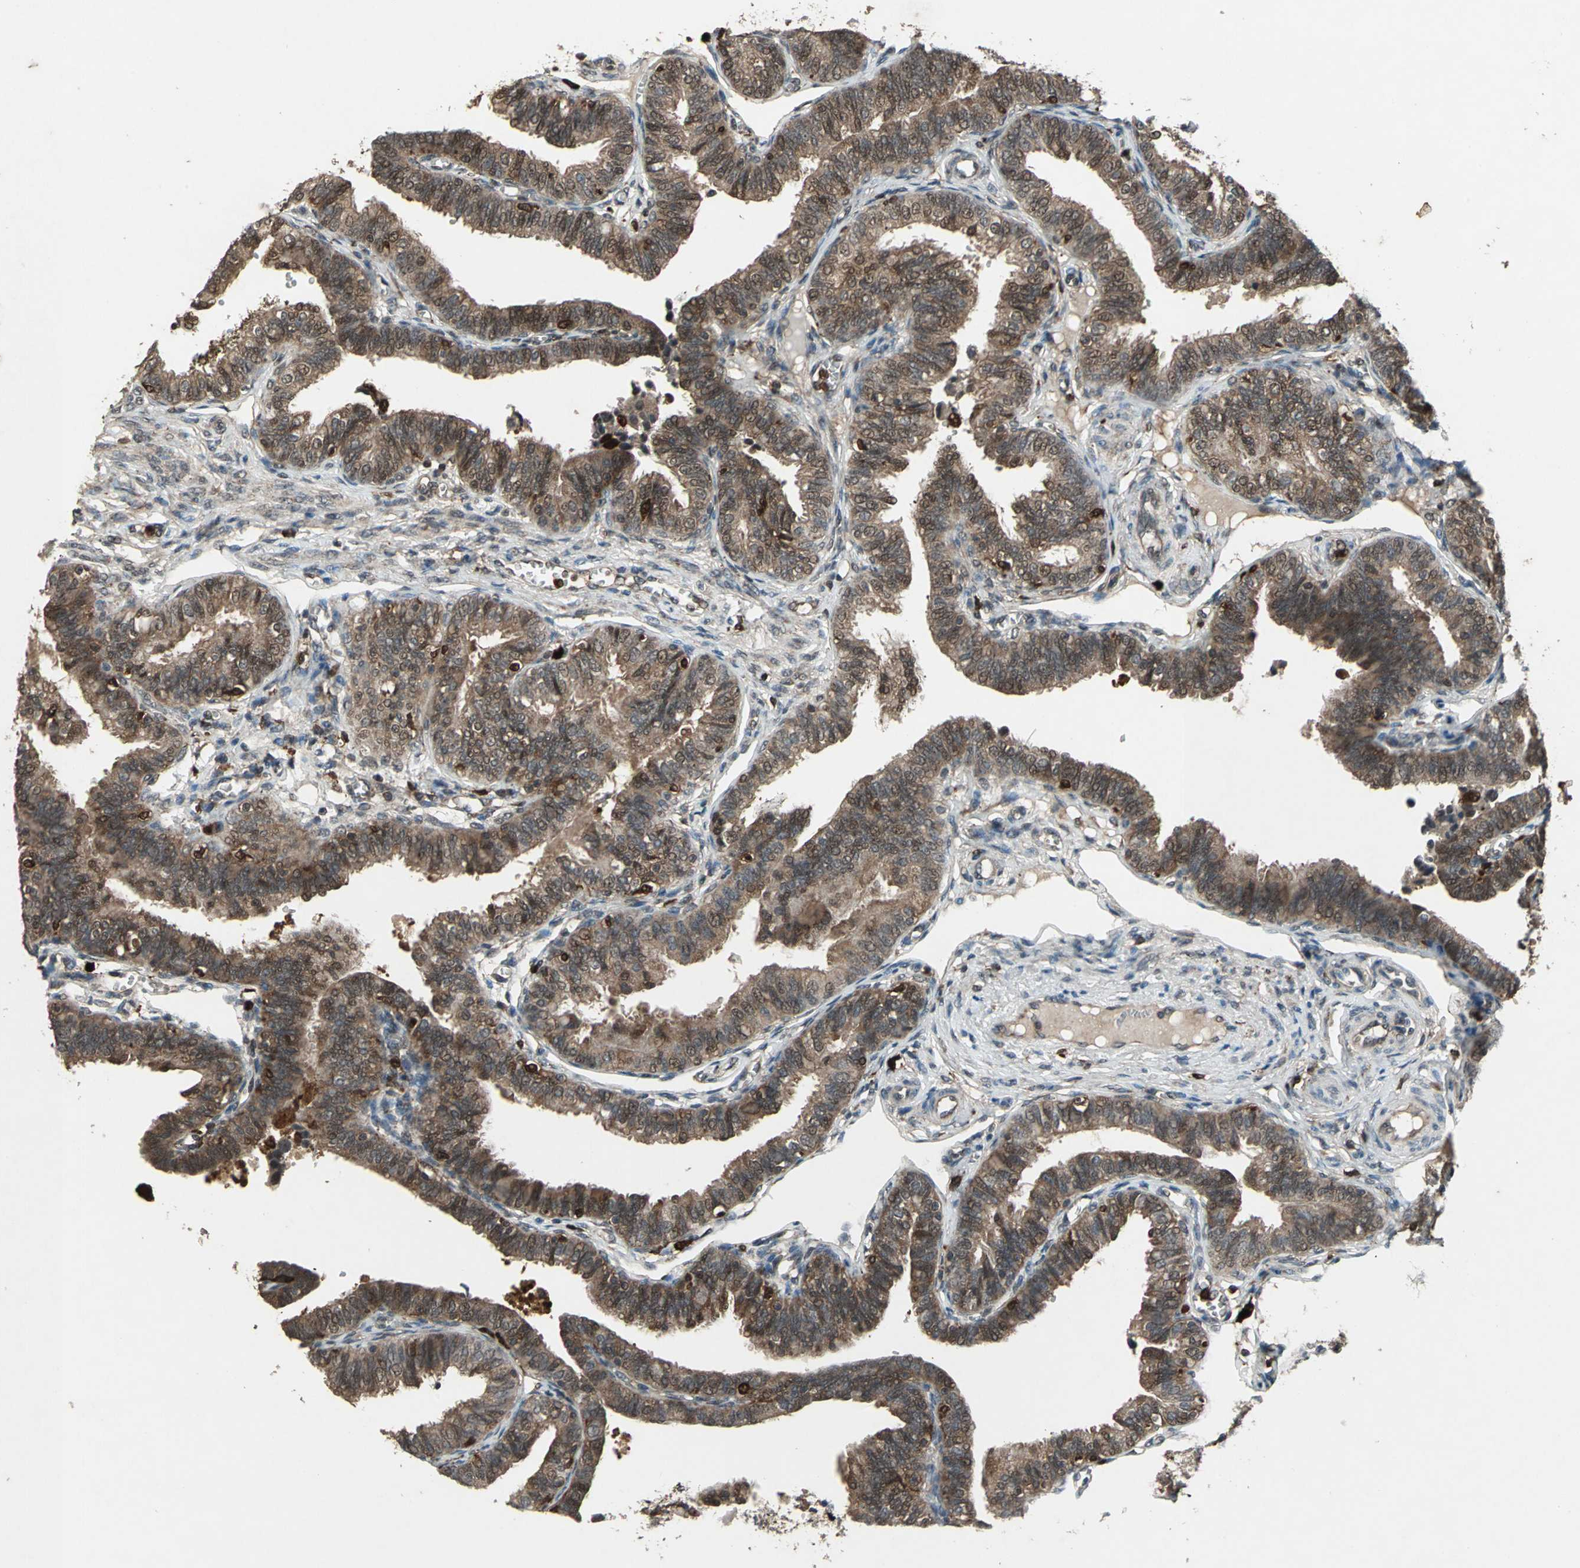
{"staining": {"intensity": "moderate", "quantity": ">75%", "location": "cytoplasmic/membranous"}, "tissue": "fallopian tube", "cell_type": "Glandular cells", "image_type": "normal", "snomed": [{"axis": "morphology", "description": "Normal tissue, NOS"}, {"axis": "topography", "description": "Fallopian tube"}], "caption": "Glandular cells reveal medium levels of moderate cytoplasmic/membranous expression in about >75% of cells in benign human fallopian tube.", "gene": "PYCARD", "patient": {"sex": "female", "age": 46}}